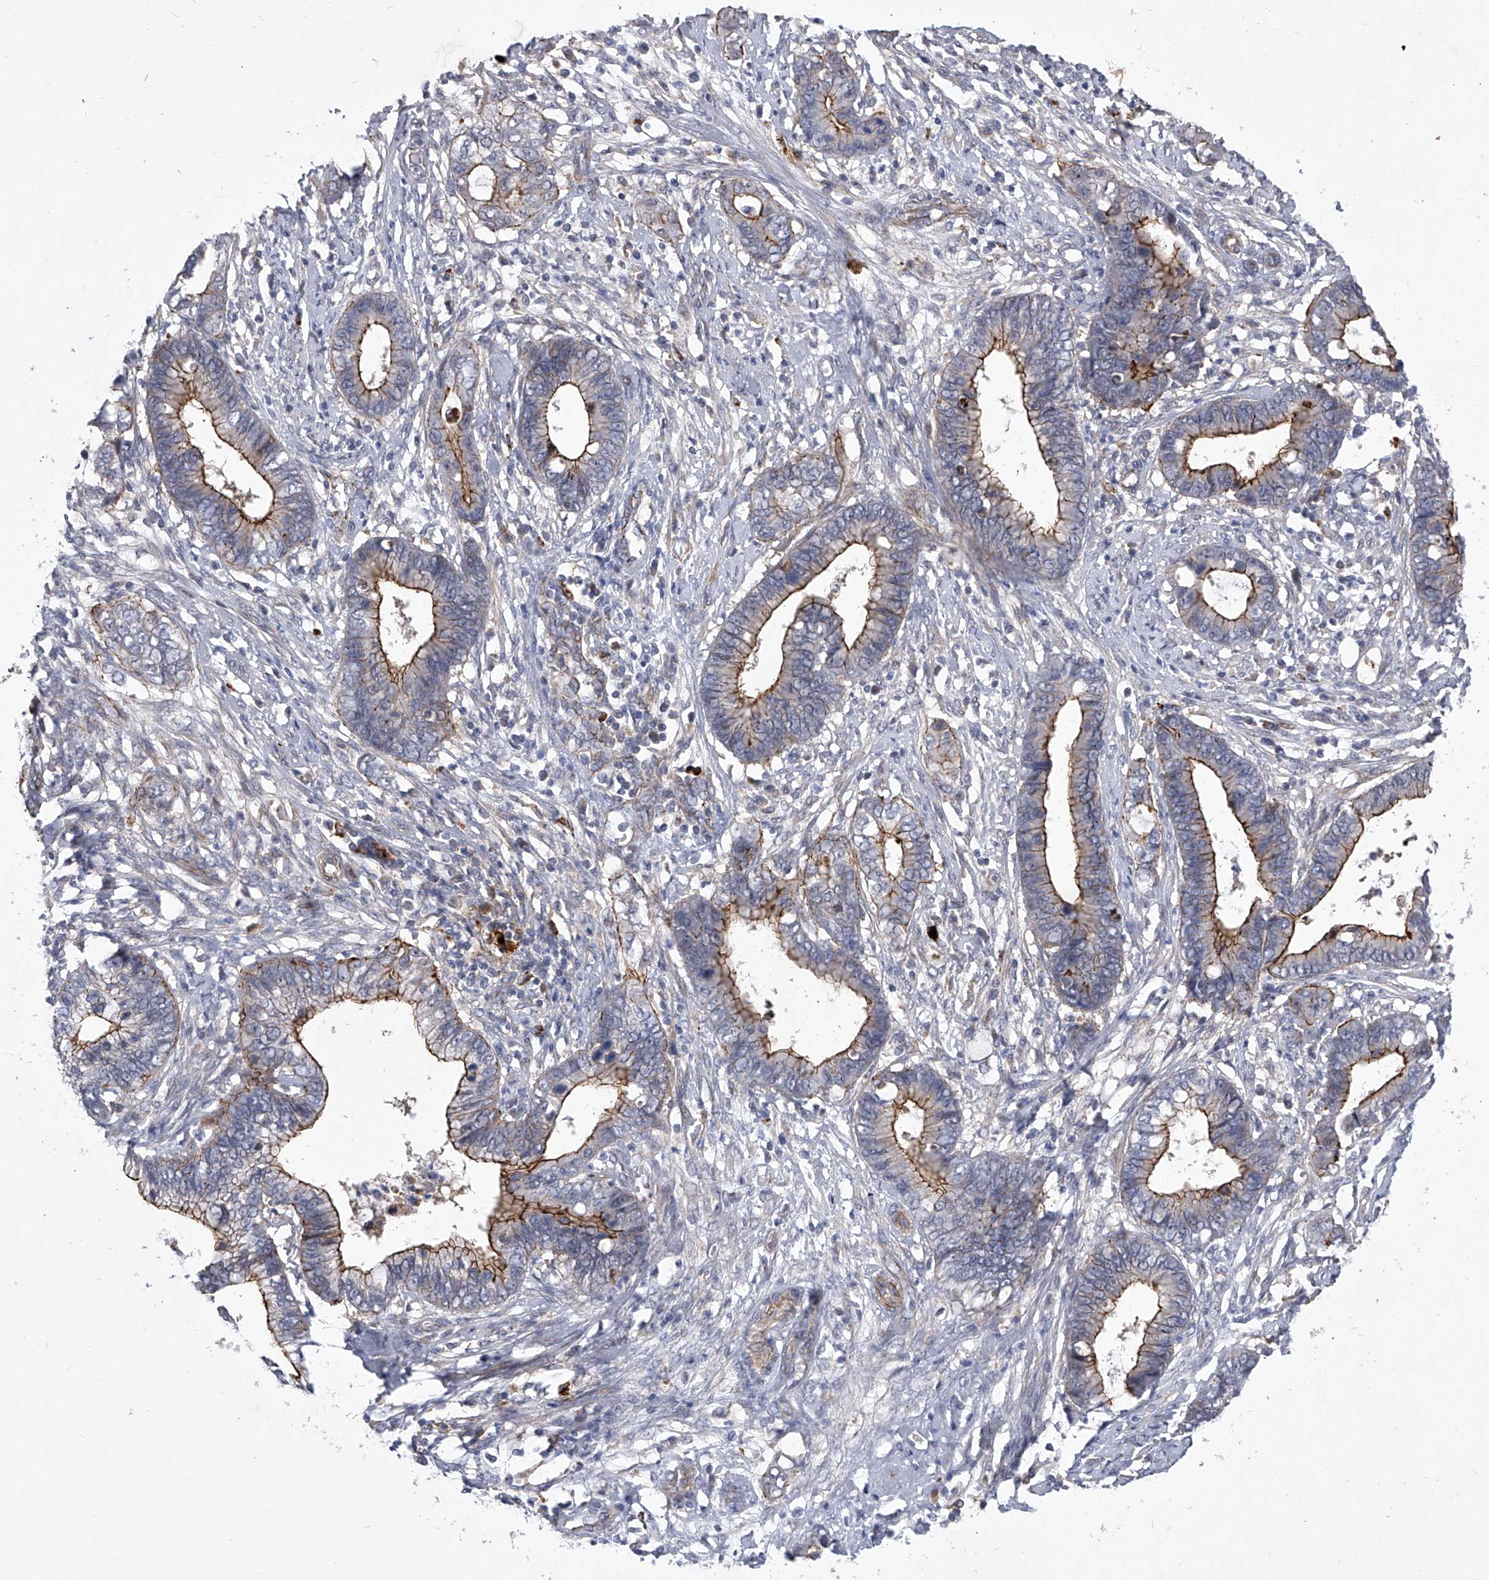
{"staining": {"intensity": "strong", "quantity": "25%-75%", "location": "cytoplasmic/membranous"}, "tissue": "cervical cancer", "cell_type": "Tumor cells", "image_type": "cancer", "snomed": [{"axis": "morphology", "description": "Adenocarcinoma, NOS"}, {"axis": "topography", "description": "Cervix"}], "caption": "This is an image of immunohistochemistry staining of adenocarcinoma (cervical), which shows strong positivity in the cytoplasmic/membranous of tumor cells.", "gene": "MINDY4", "patient": {"sex": "female", "age": 44}}